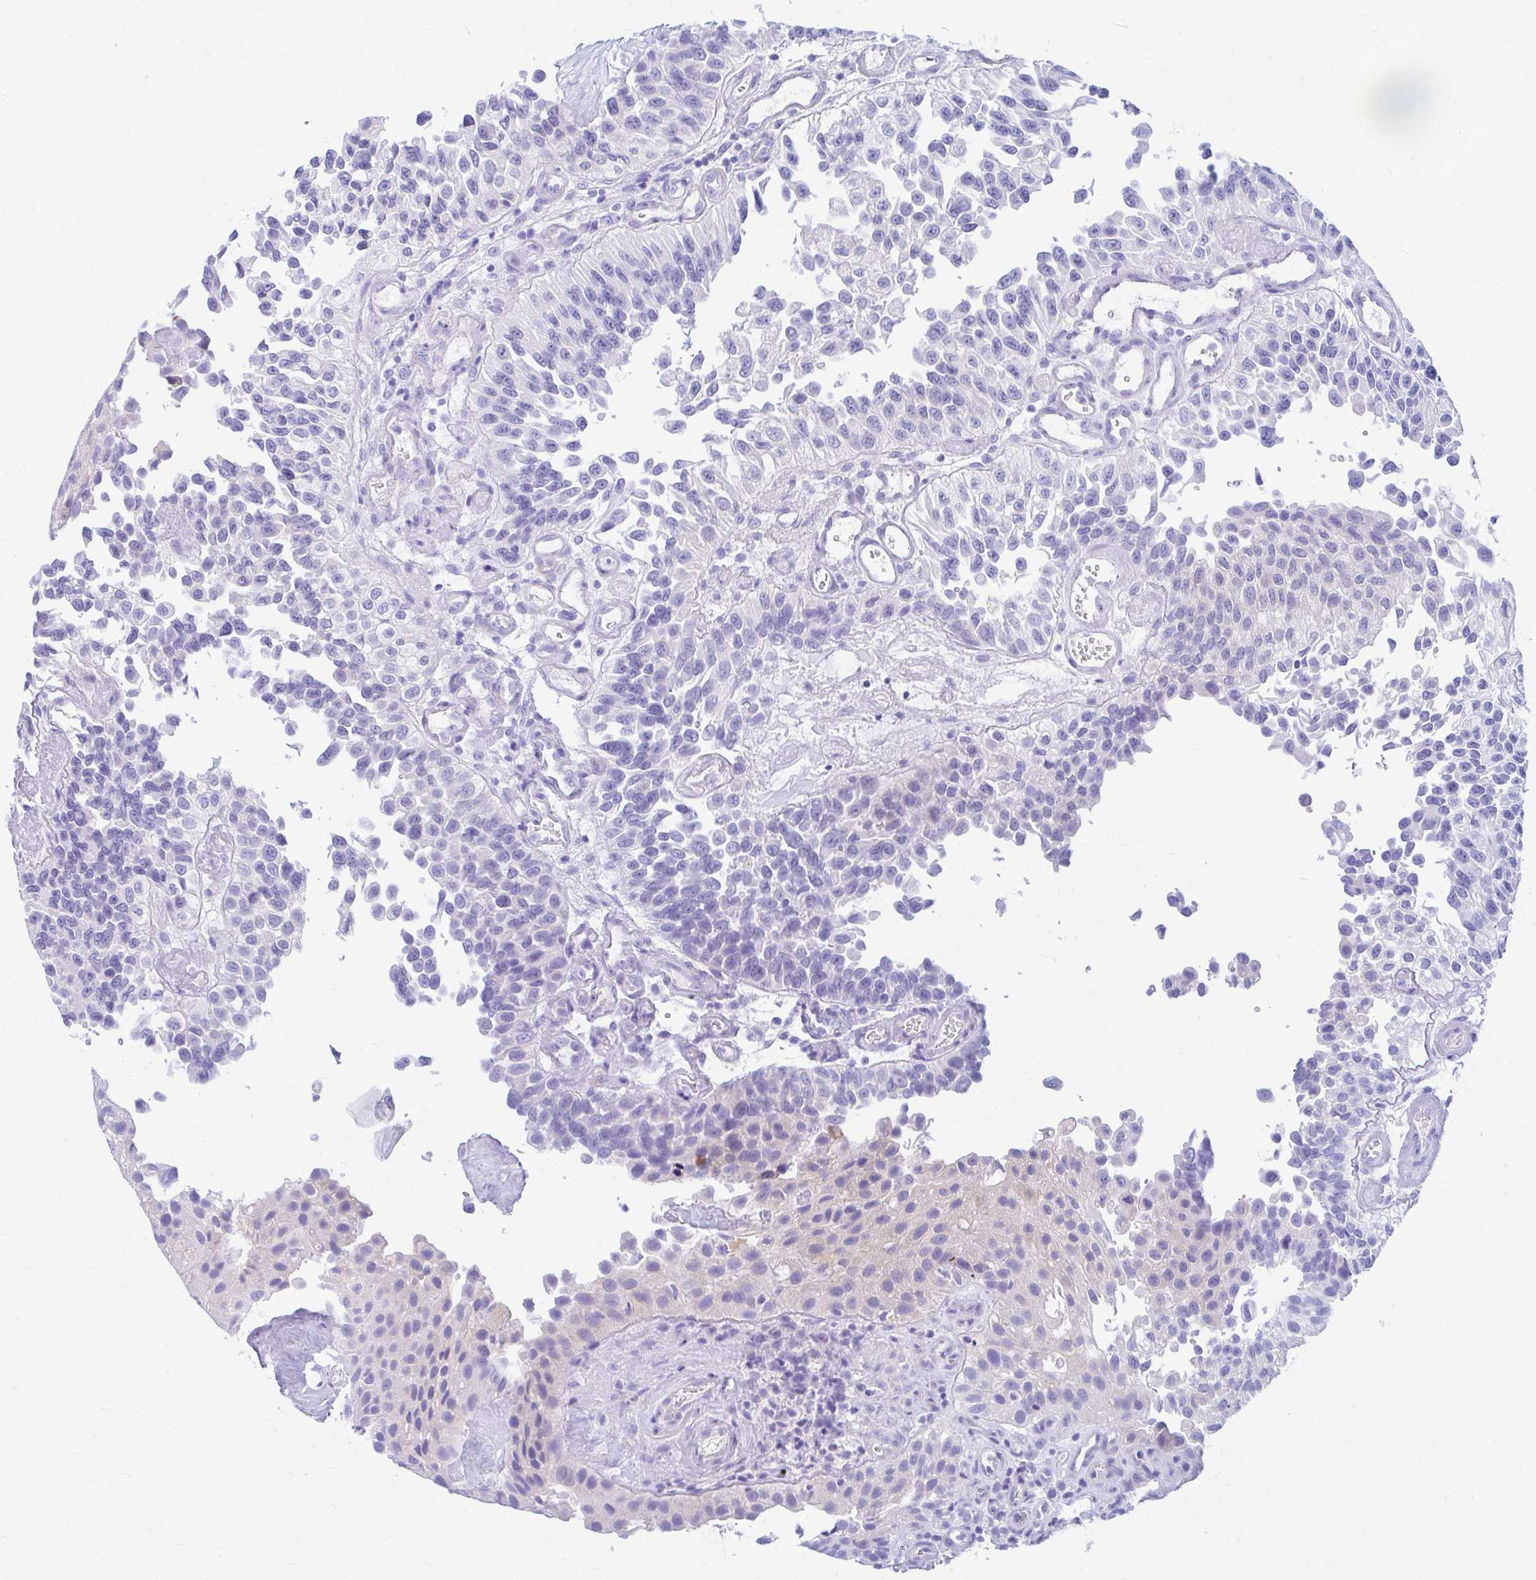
{"staining": {"intensity": "negative", "quantity": "none", "location": "none"}, "tissue": "urothelial cancer", "cell_type": "Tumor cells", "image_type": "cancer", "snomed": [{"axis": "morphology", "description": "Urothelial carcinoma, NOS"}, {"axis": "topography", "description": "Urinary bladder"}], "caption": "Tumor cells show no significant staining in transitional cell carcinoma. (DAB (3,3'-diaminobenzidine) IHC with hematoxylin counter stain).", "gene": "NSG2", "patient": {"sex": "male", "age": 87}}